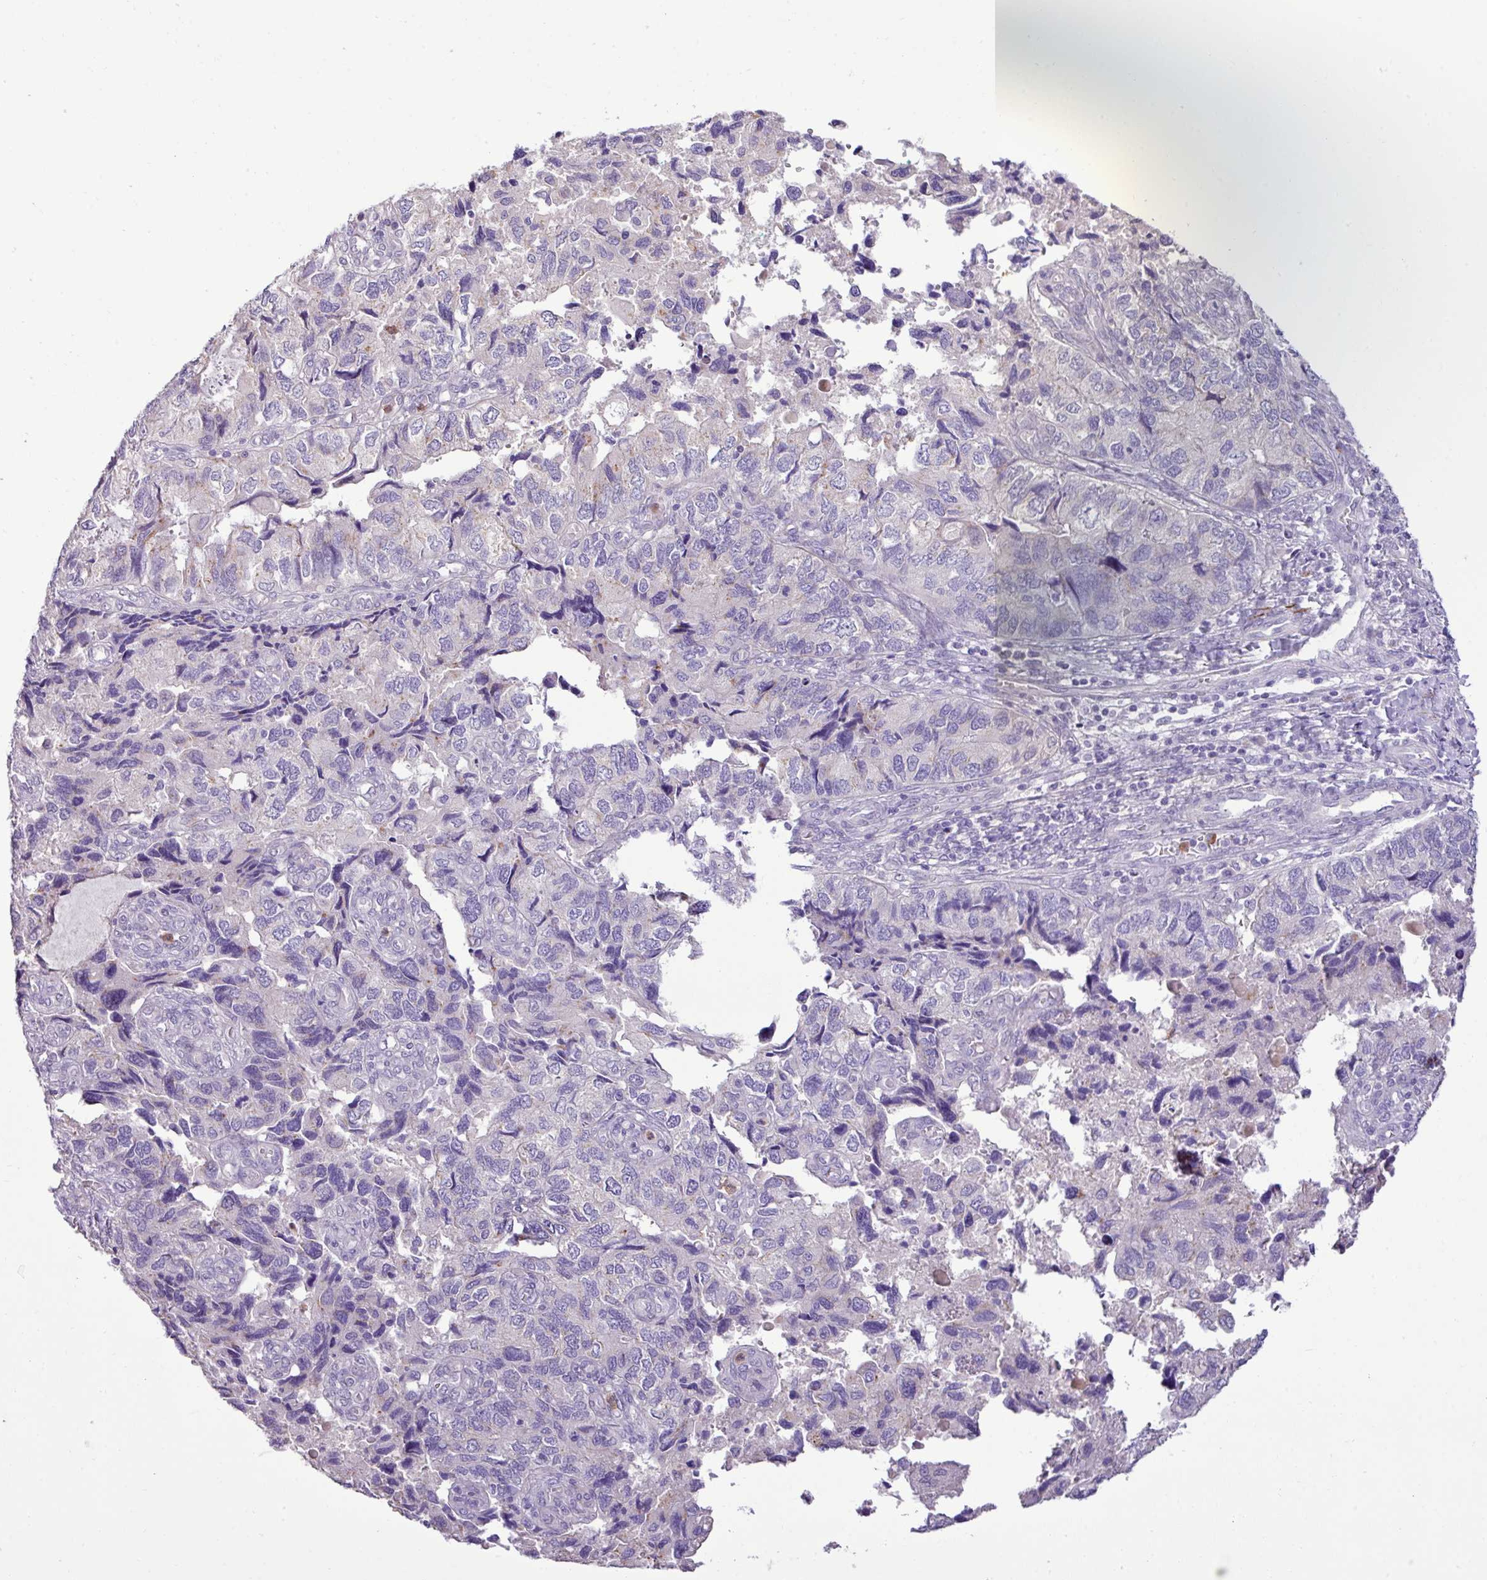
{"staining": {"intensity": "negative", "quantity": "none", "location": "none"}, "tissue": "endometrial cancer", "cell_type": "Tumor cells", "image_type": "cancer", "snomed": [{"axis": "morphology", "description": "Carcinoma, NOS"}, {"axis": "topography", "description": "Uterus"}], "caption": "There is no significant expression in tumor cells of endometrial cancer.", "gene": "ZSCAN5A", "patient": {"sex": "female", "age": 76}}